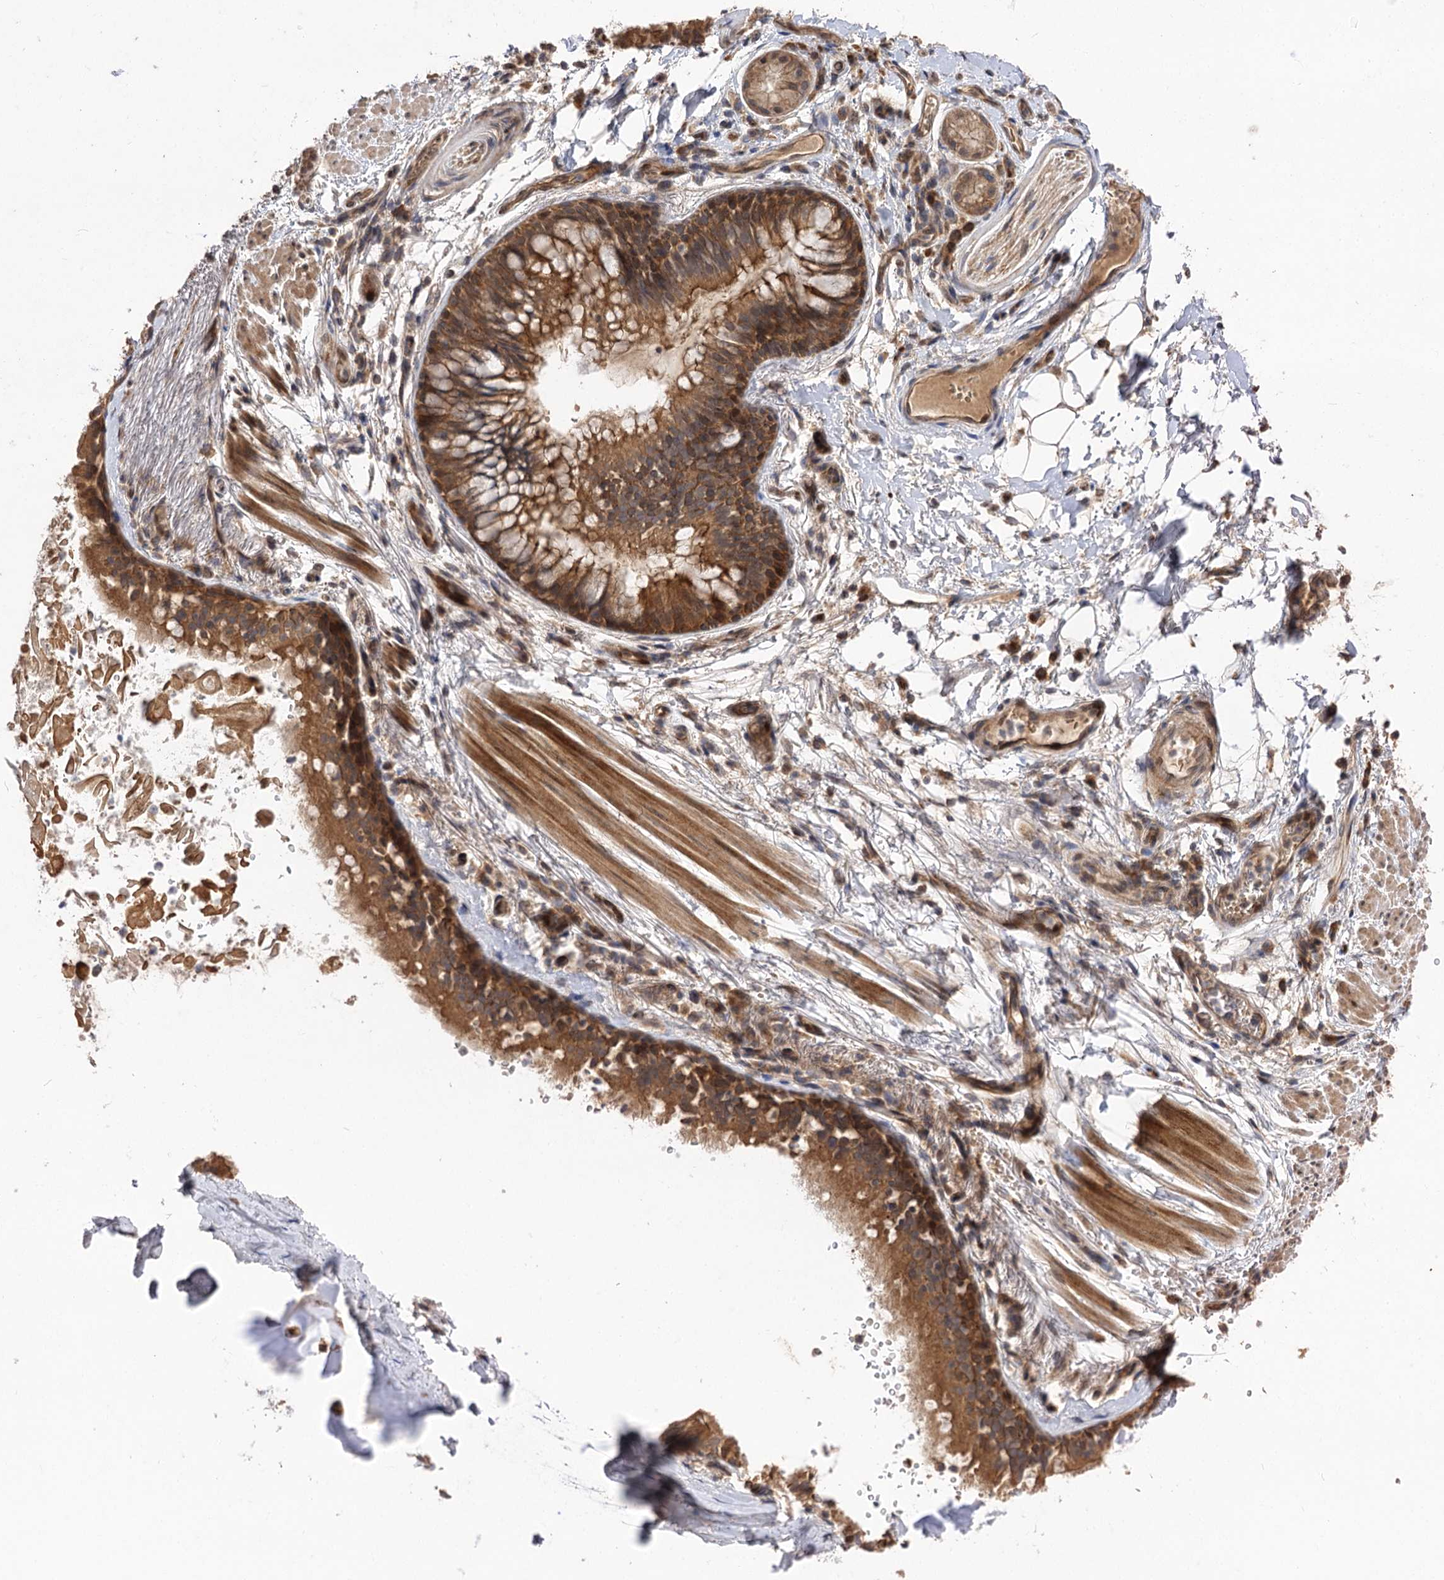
{"staining": {"intensity": "moderate", "quantity": ">75%", "location": "cytoplasmic/membranous"}, "tissue": "adipose tissue", "cell_type": "Adipocytes", "image_type": "normal", "snomed": [{"axis": "morphology", "description": "Normal tissue, NOS"}, {"axis": "topography", "description": "Lymph node"}, {"axis": "topography", "description": "Cartilage tissue"}, {"axis": "topography", "description": "Bronchus"}], "caption": "Immunohistochemical staining of unremarkable adipose tissue reveals medium levels of moderate cytoplasmic/membranous expression in about >75% of adipocytes. (Brightfield microscopy of DAB IHC at high magnification).", "gene": "FBXW8", "patient": {"sex": "male", "age": 63}}